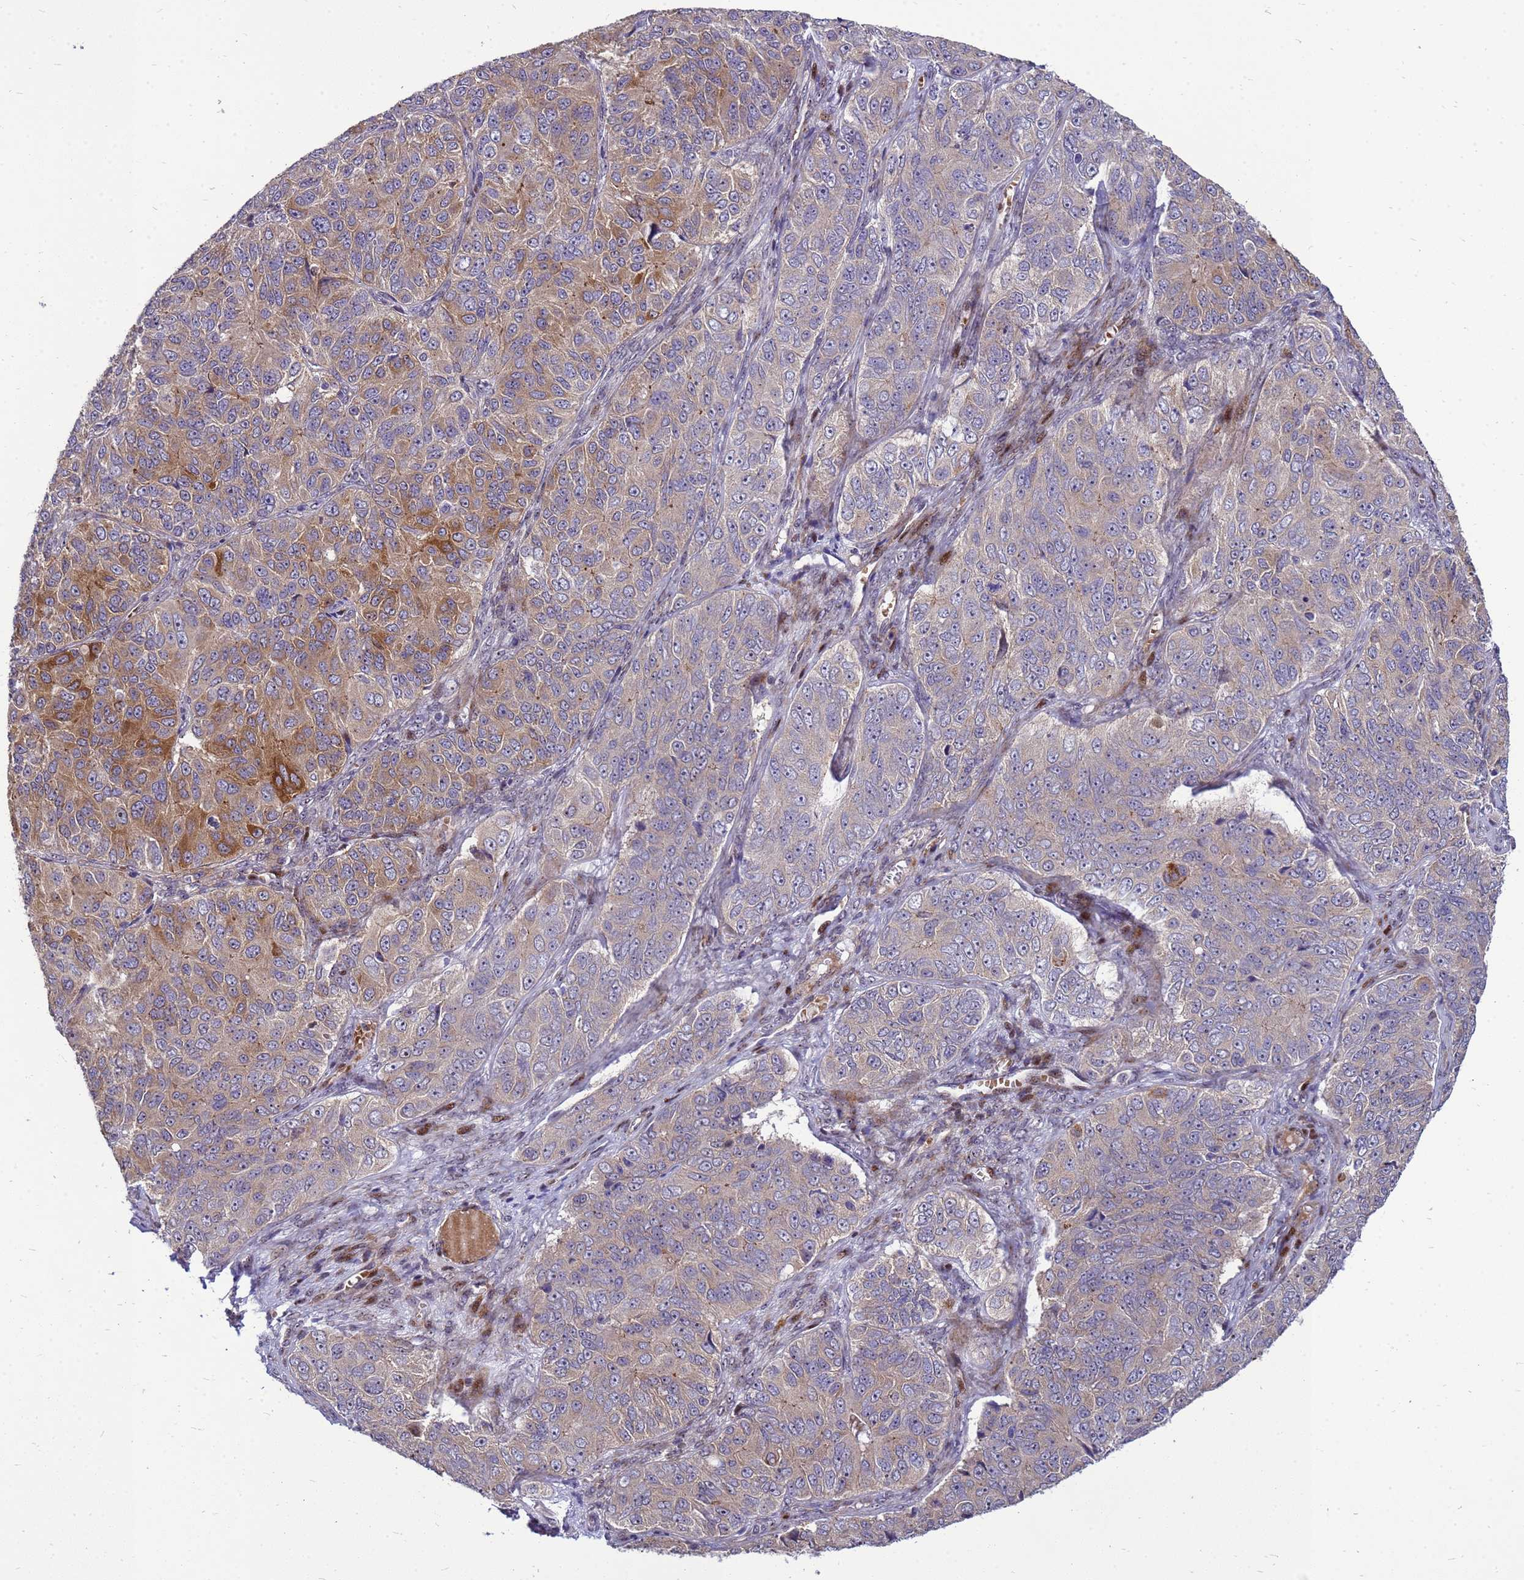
{"staining": {"intensity": "moderate", "quantity": "<25%", "location": "cytoplasmic/membranous"}, "tissue": "ovarian cancer", "cell_type": "Tumor cells", "image_type": "cancer", "snomed": [{"axis": "morphology", "description": "Carcinoma, endometroid"}, {"axis": "topography", "description": "Ovary"}], "caption": "An immunohistochemistry (IHC) histopathology image of neoplastic tissue is shown. Protein staining in brown highlights moderate cytoplasmic/membranous positivity in ovarian endometroid carcinoma within tumor cells.", "gene": "RSPO1", "patient": {"sex": "female", "age": 51}}